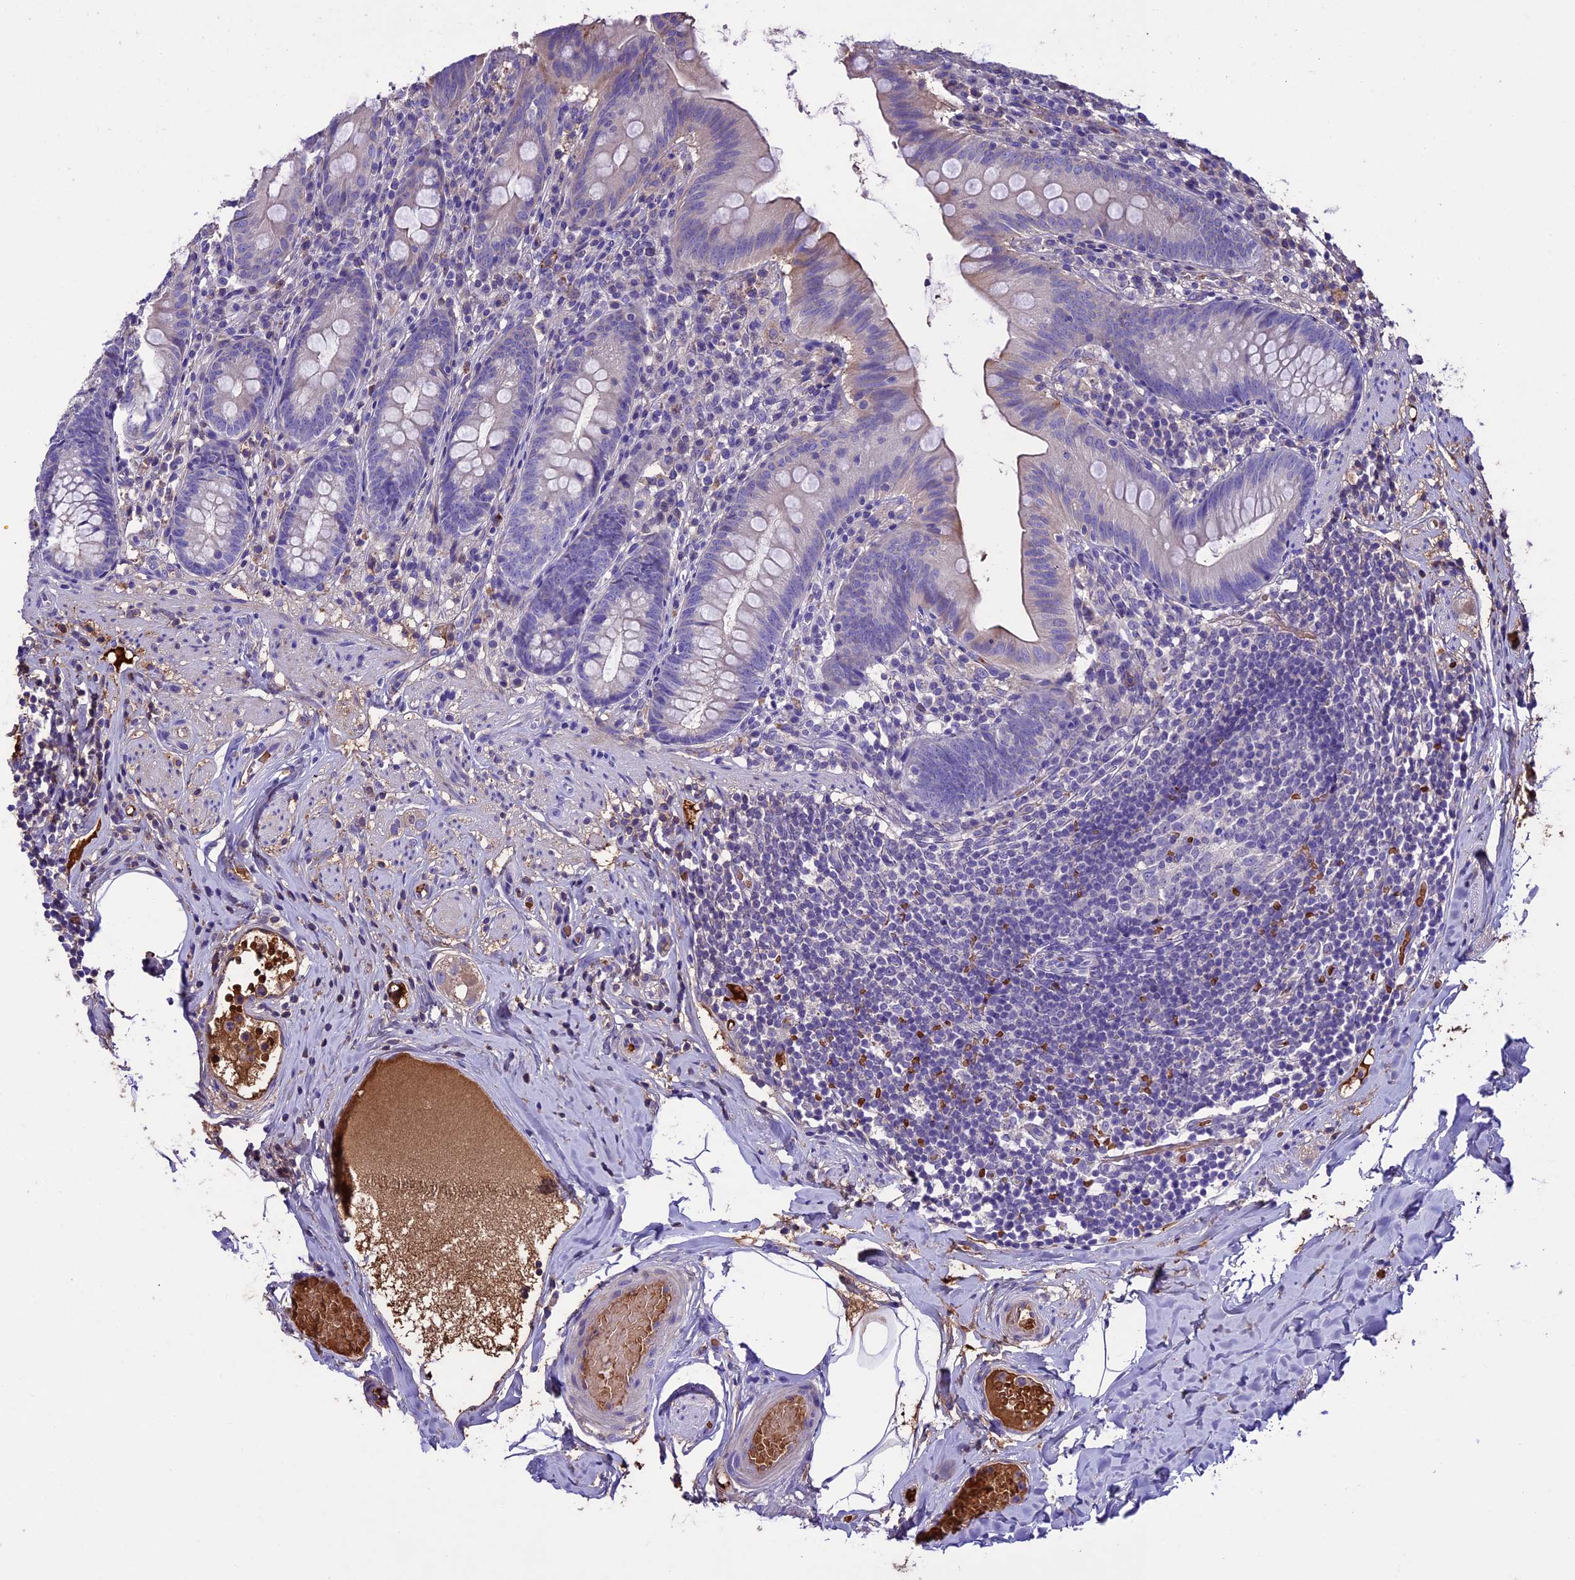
{"staining": {"intensity": "weak", "quantity": "<25%", "location": "cytoplasmic/membranous"}, "tissue": "appendix", "cell_type": "Glandular cells", "image_type": "normal", "snomed": [{"axis": "morphology", "description": "Normal tissue, NOS"}, {"axis": "topography", "description": "Appendix"}], "caption": "An immunohistochemistry (IHC) image of normal appendix is shown. There is no staining in glandular cells of appendix. The staining was performed using DAB to visualize the protein expression in brown, while the nuclei were stained in blue with hematoxylin (Magnification: 20x).", "gene": "TCP11L2", "patient": {"sex": "male", "age": 55}}